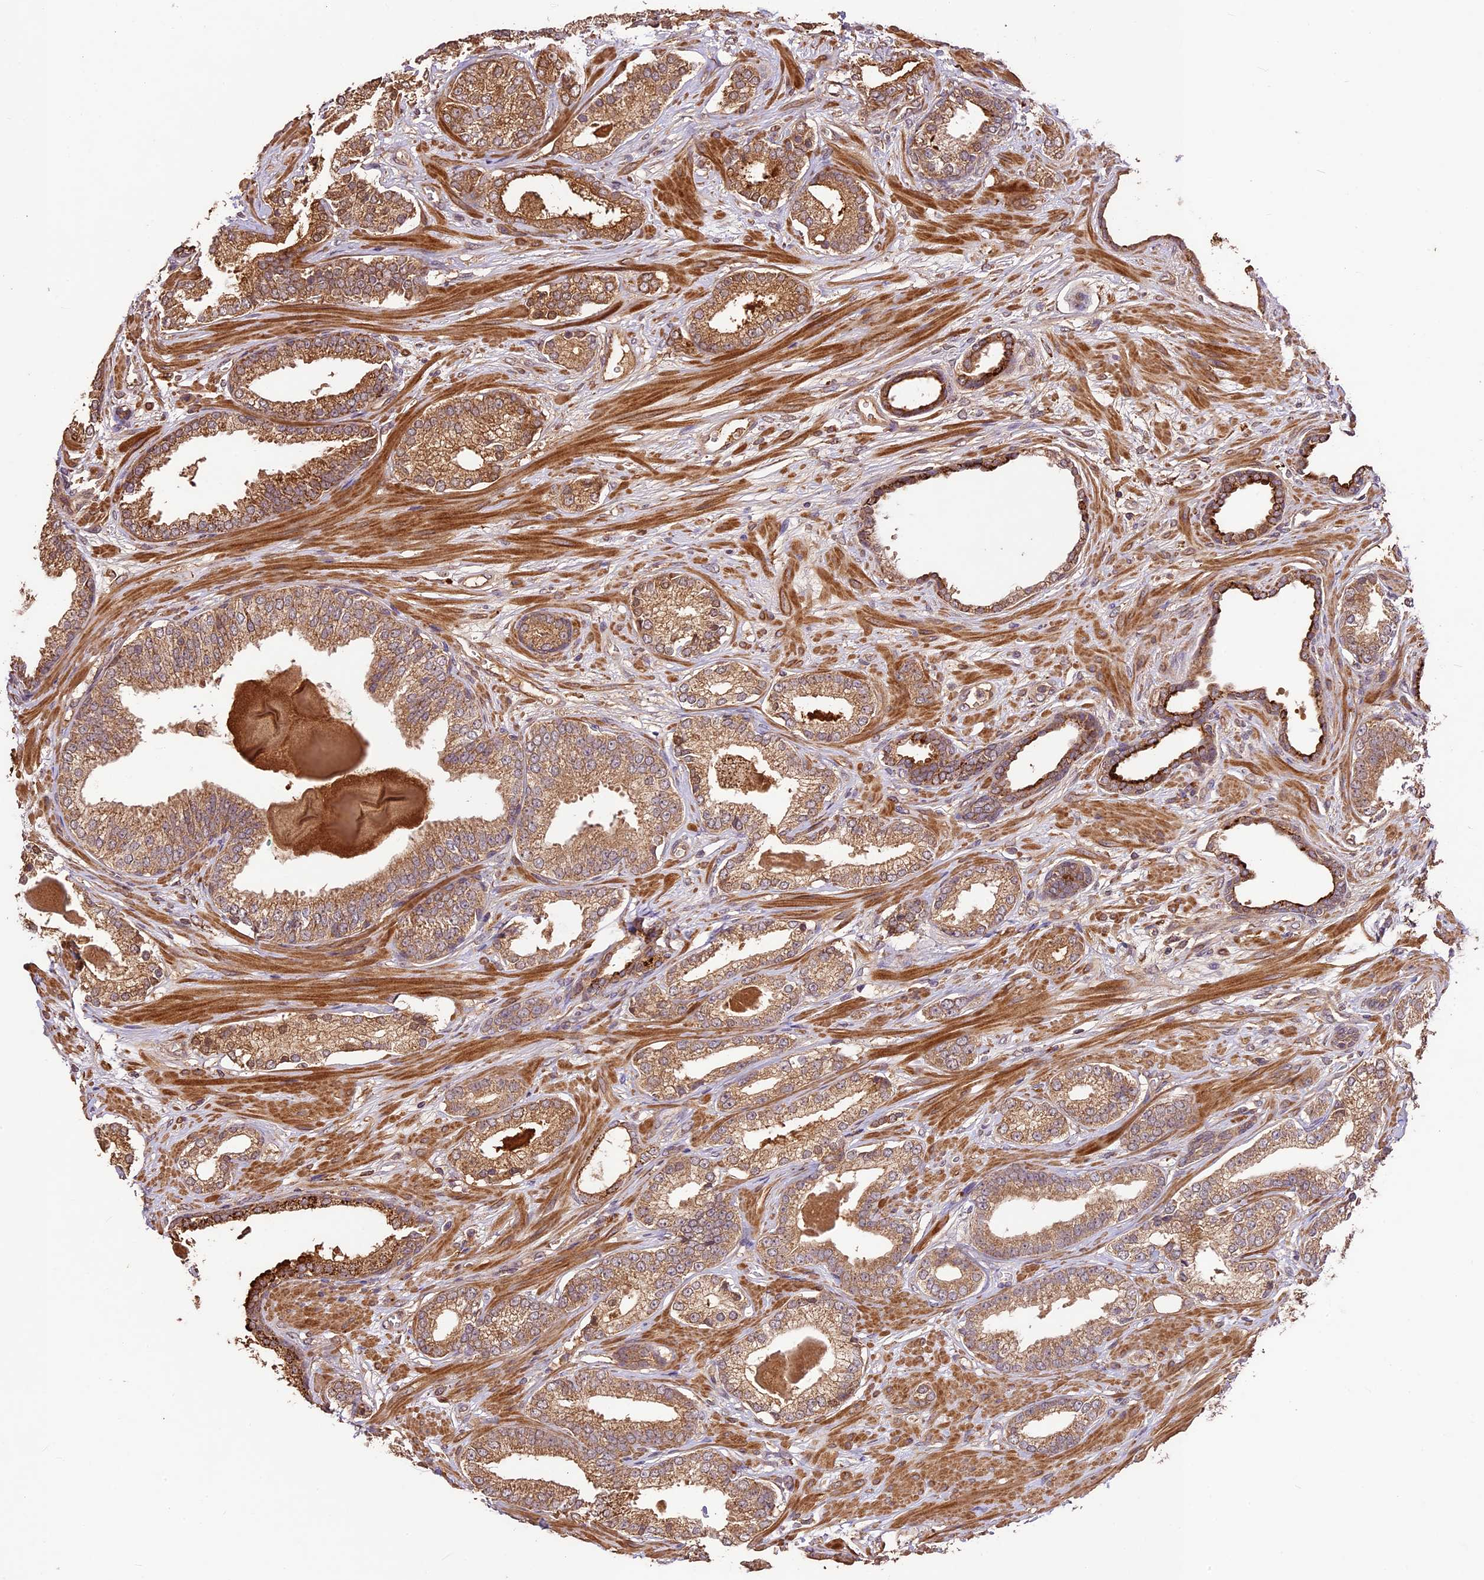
{"staining": {"intensity": "moderate", "quantity": ">75%", "location": "cytoplasmic/membranous"}, "tissue": "prostate cancer", "cell_type": "Tumor cells", "image_type": "cancer", "snomed": [{"axis": "morphology", "description": "Adenocarcinoma, Low grade"}, {"axis": "topography", "description": "Prostate"}], "caption": "Immunohistochemical staining of prostate cancer reveals medium levels of moderate cytoplasmic/membranous positivity in approximately >75% of tumor cells.", "gene": "CRLF1", "patient": {"sex": "male", "age": 70}}